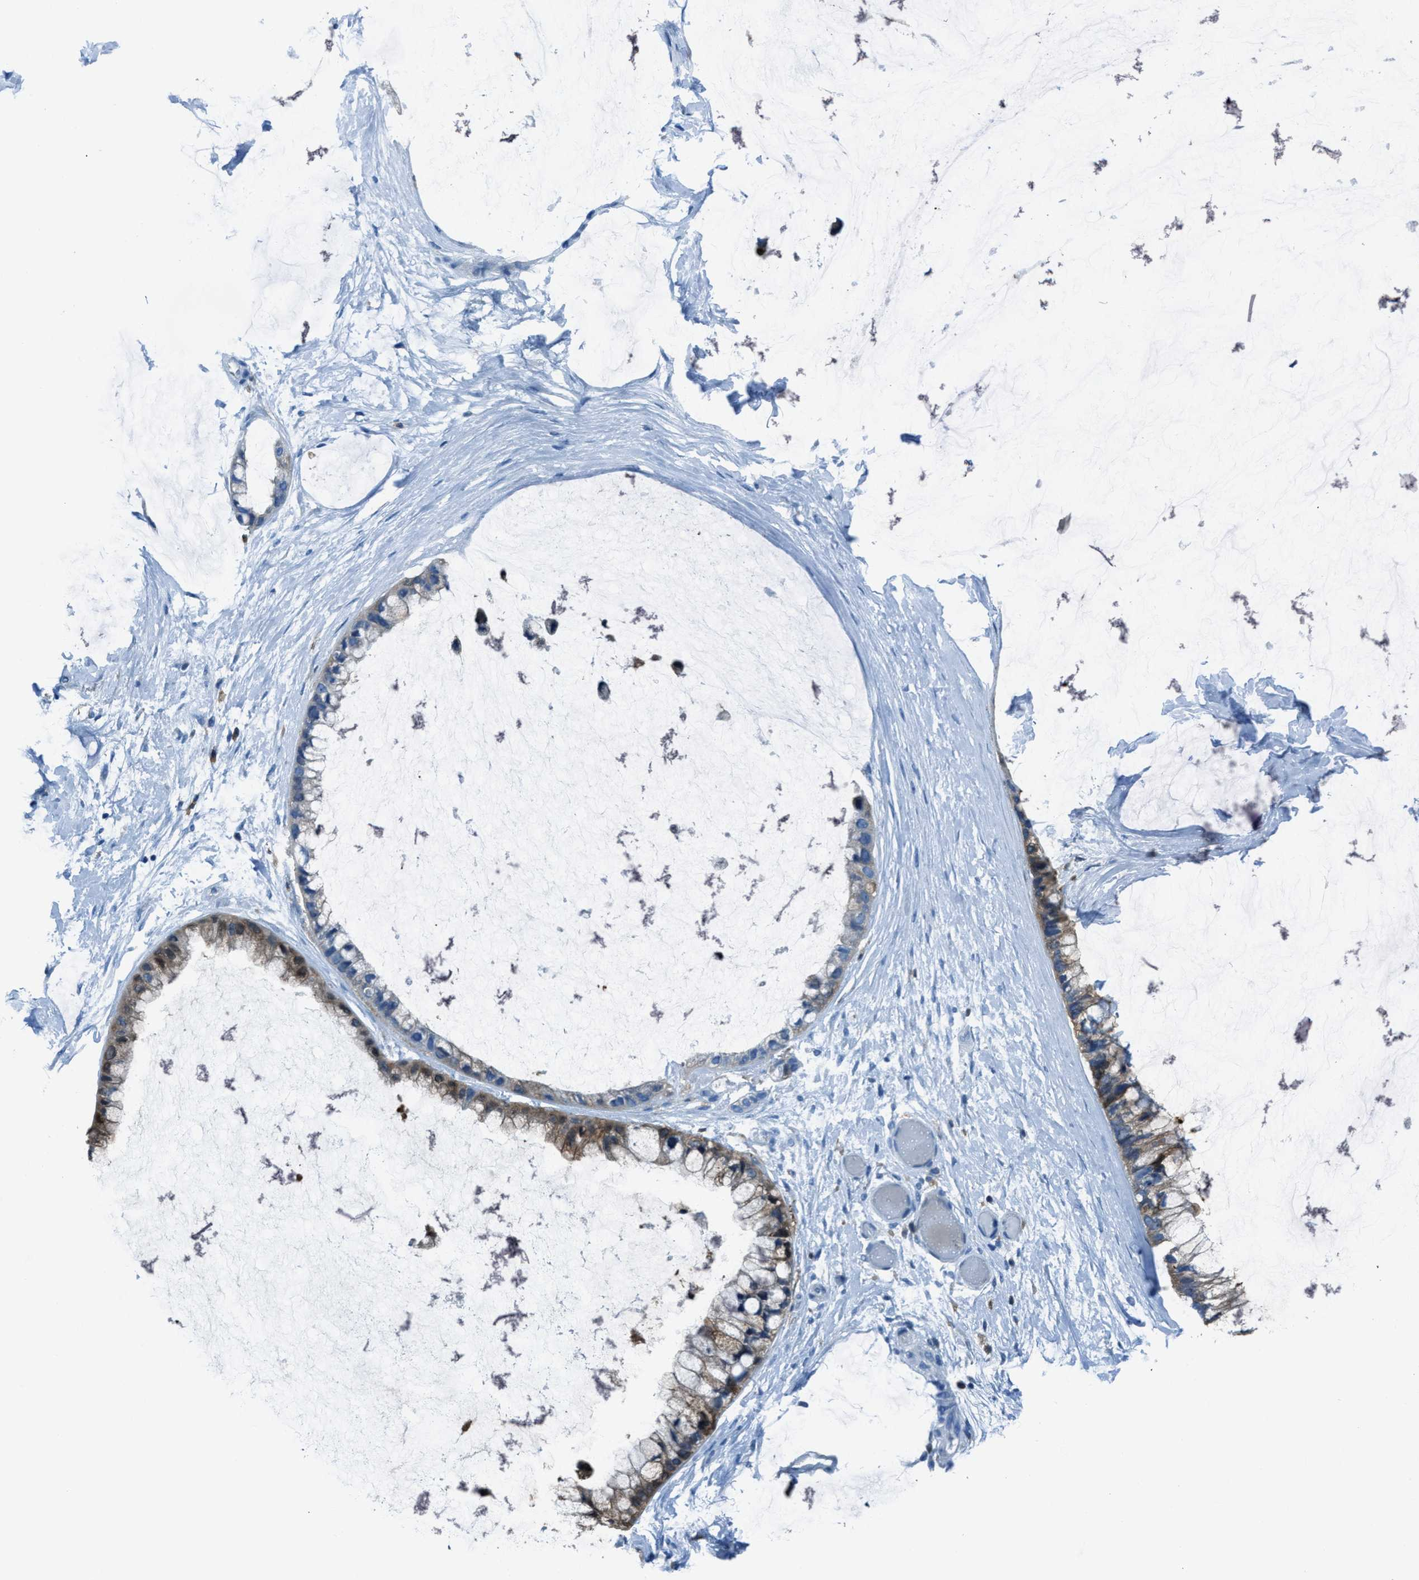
{"staining": {"intensity": "weak", "quantity": "25%-75%", "location": "cytoplasmic/membranous"}, "tissue": "ovarian cancer", "cell_type": "Tumor cells", "image_type": "cancer", "snomed": [{"axis": "morphology", "description": "Cystadenocarcinoma, mucinous, NOS"}, {"axis": "topography", "description": "Ovary"}], "caption": "A brown stain shows weak cytoplasmic/membranous expression of a protein in human ovarian cancer (mucinous cystadenocarcinoma) tumor cells.", "gene": "MATCAP2", "patient": {"sex": "female", "age": 39}}